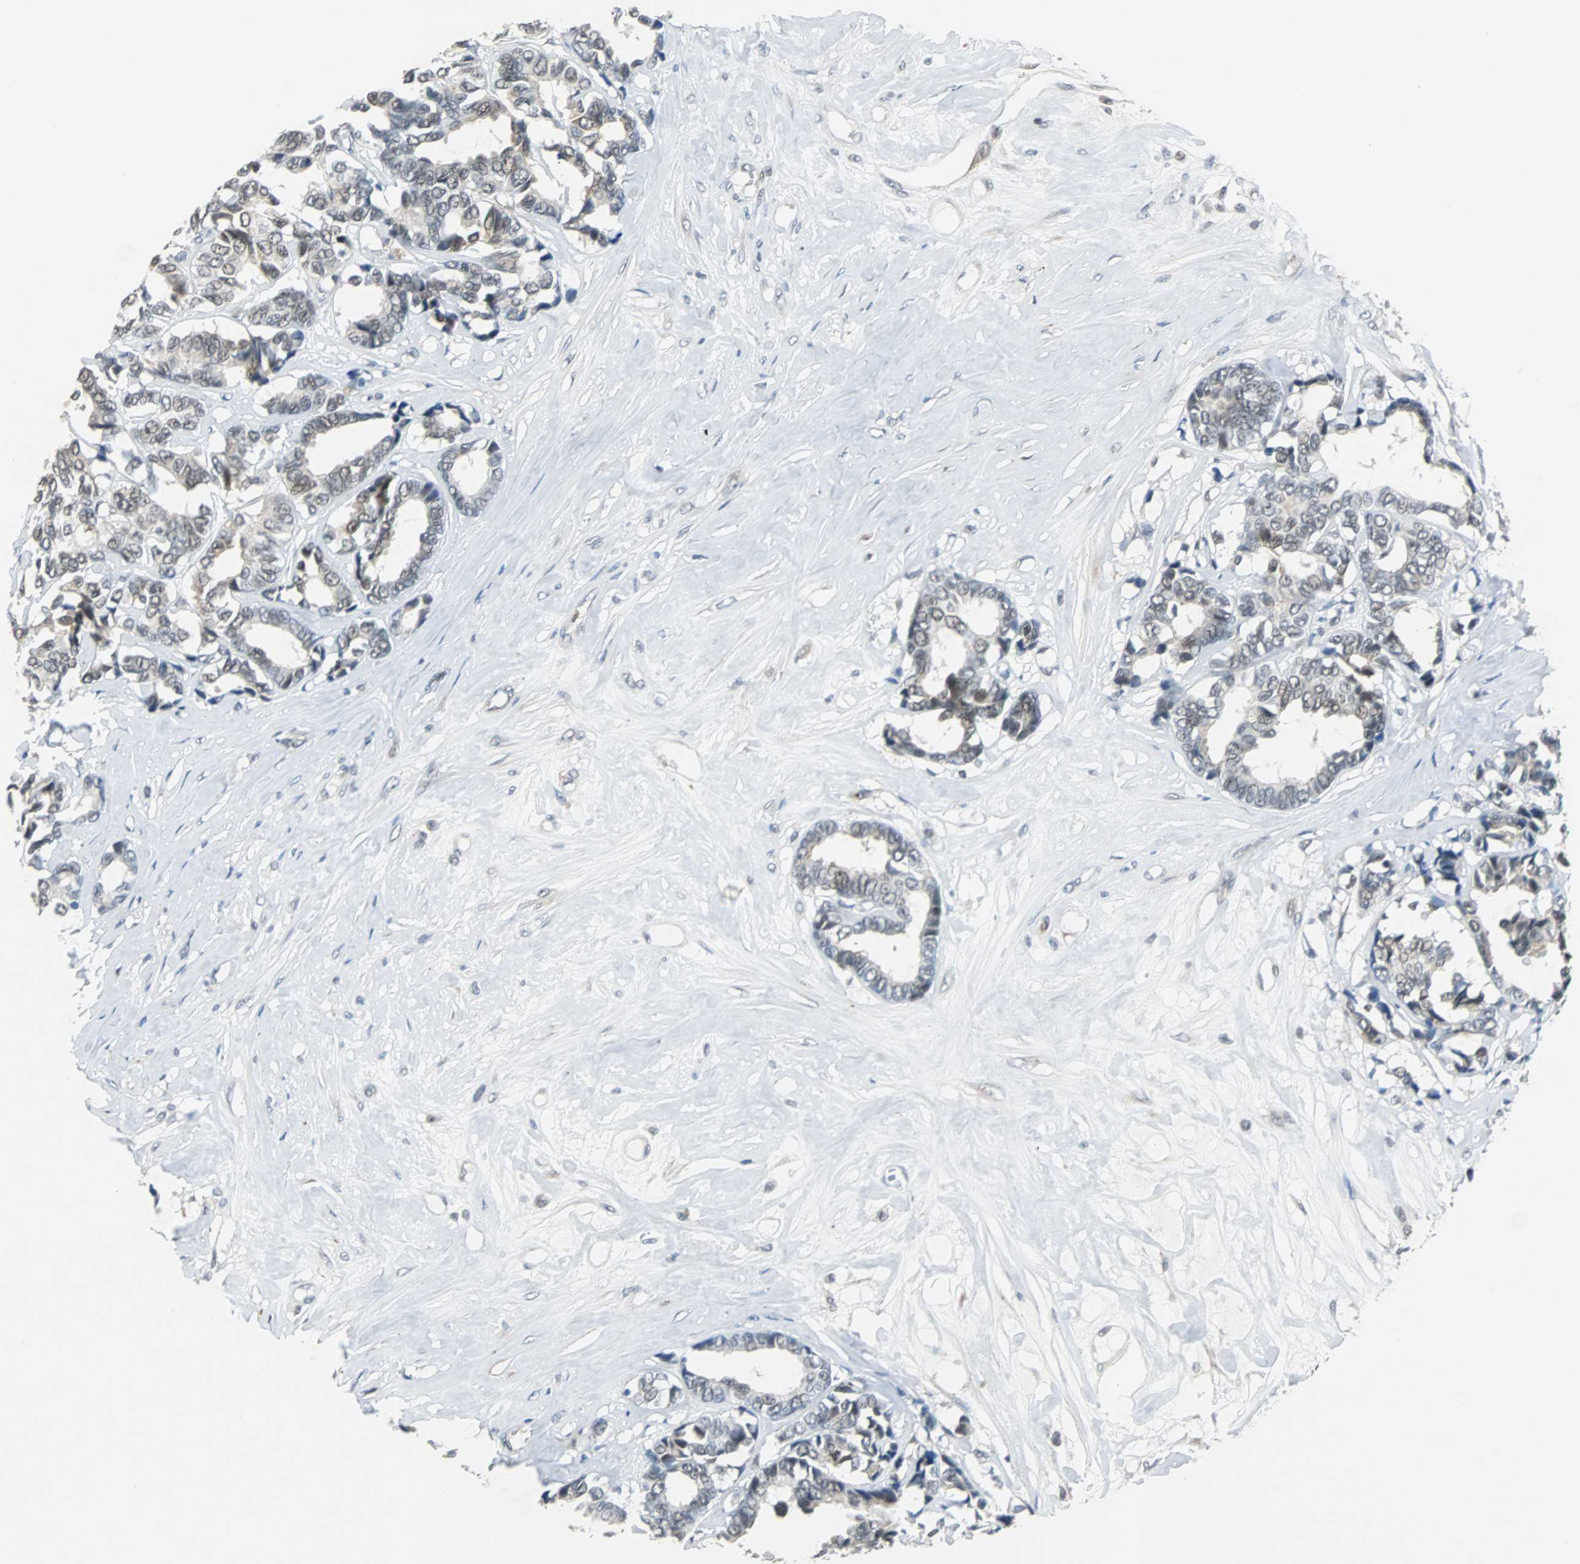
{"staining": {"intensity": "weak", "quantity": "<25%", "location": "nuclear"}, "tissue": "breast cancer", "cell_type": "Tumor cells", "image_type": "cancer", "snomed": [{"axis": "morphology", "description": "Duct carcinoma"}, {"axis": "topography", "description": "Breast"}], "caption": "Human breast cancer stained for a protein using immunohistochemistry (IHC) shows no expression in tumor cells.", "gene": "SIRT1", "patient": {"sex": "female", "age": 87}}